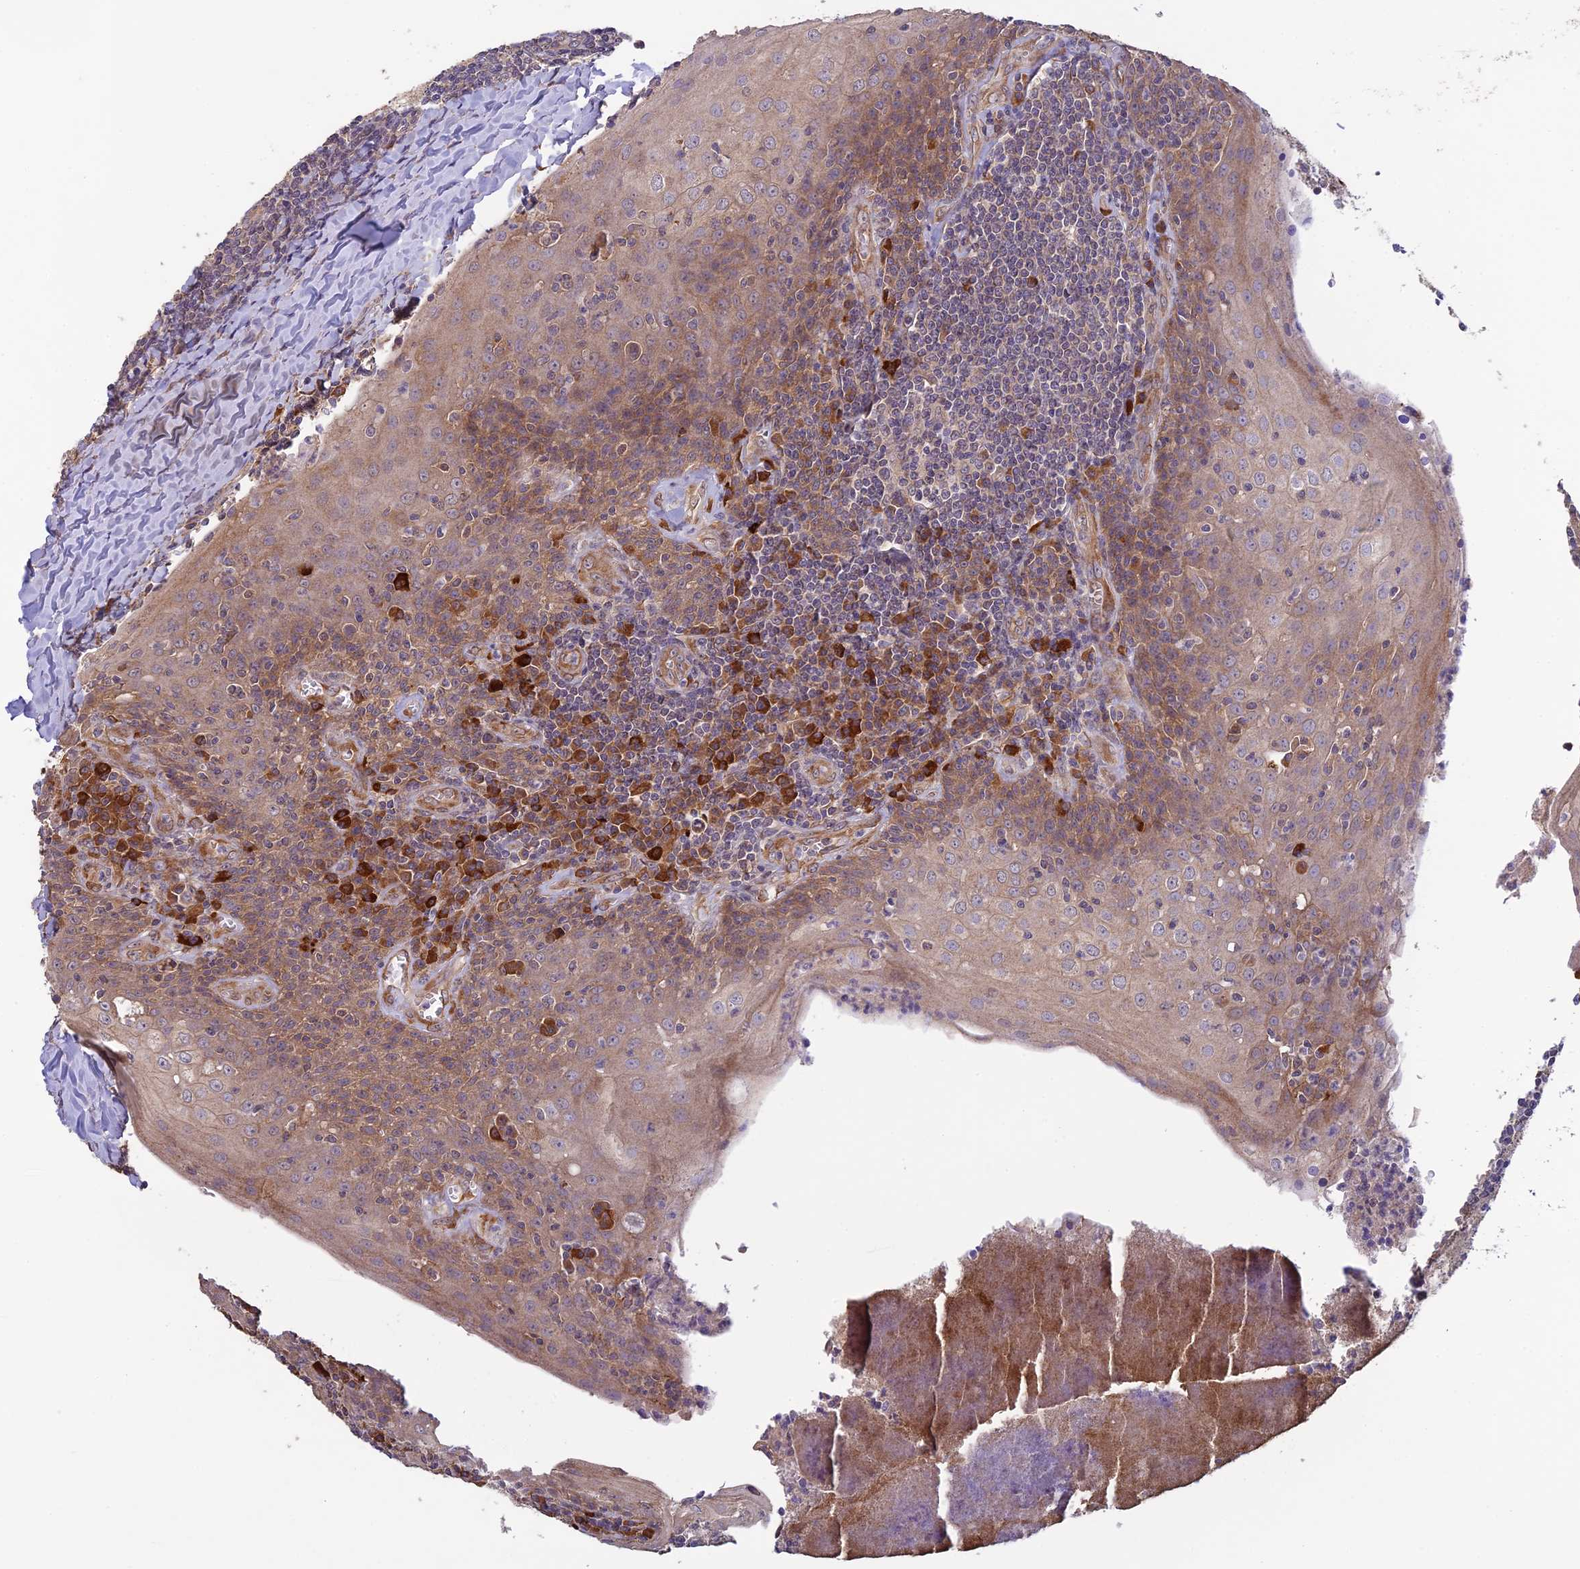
{"staining": {"intensity": "moderate", "quantity": "<25%", "location": "cytoplasmic/membranous"}, "tissue": "tonsil", "cell_type": "Germinal center cells", "image_type": "normal", "snomed": [{"axis": "morphology", "description": "Normal tissue, NOS"}, {"axis": "topography", "description": "Tonsil"}], "caption": "The photomicrograph displays staining of unremarkable tonsil, revealing moderate cytoplasmic/membranous protein staining (brown color) within germinal center cells.", "gene": "MRNIP", "patient": {"sex": "male", "age": 27}}